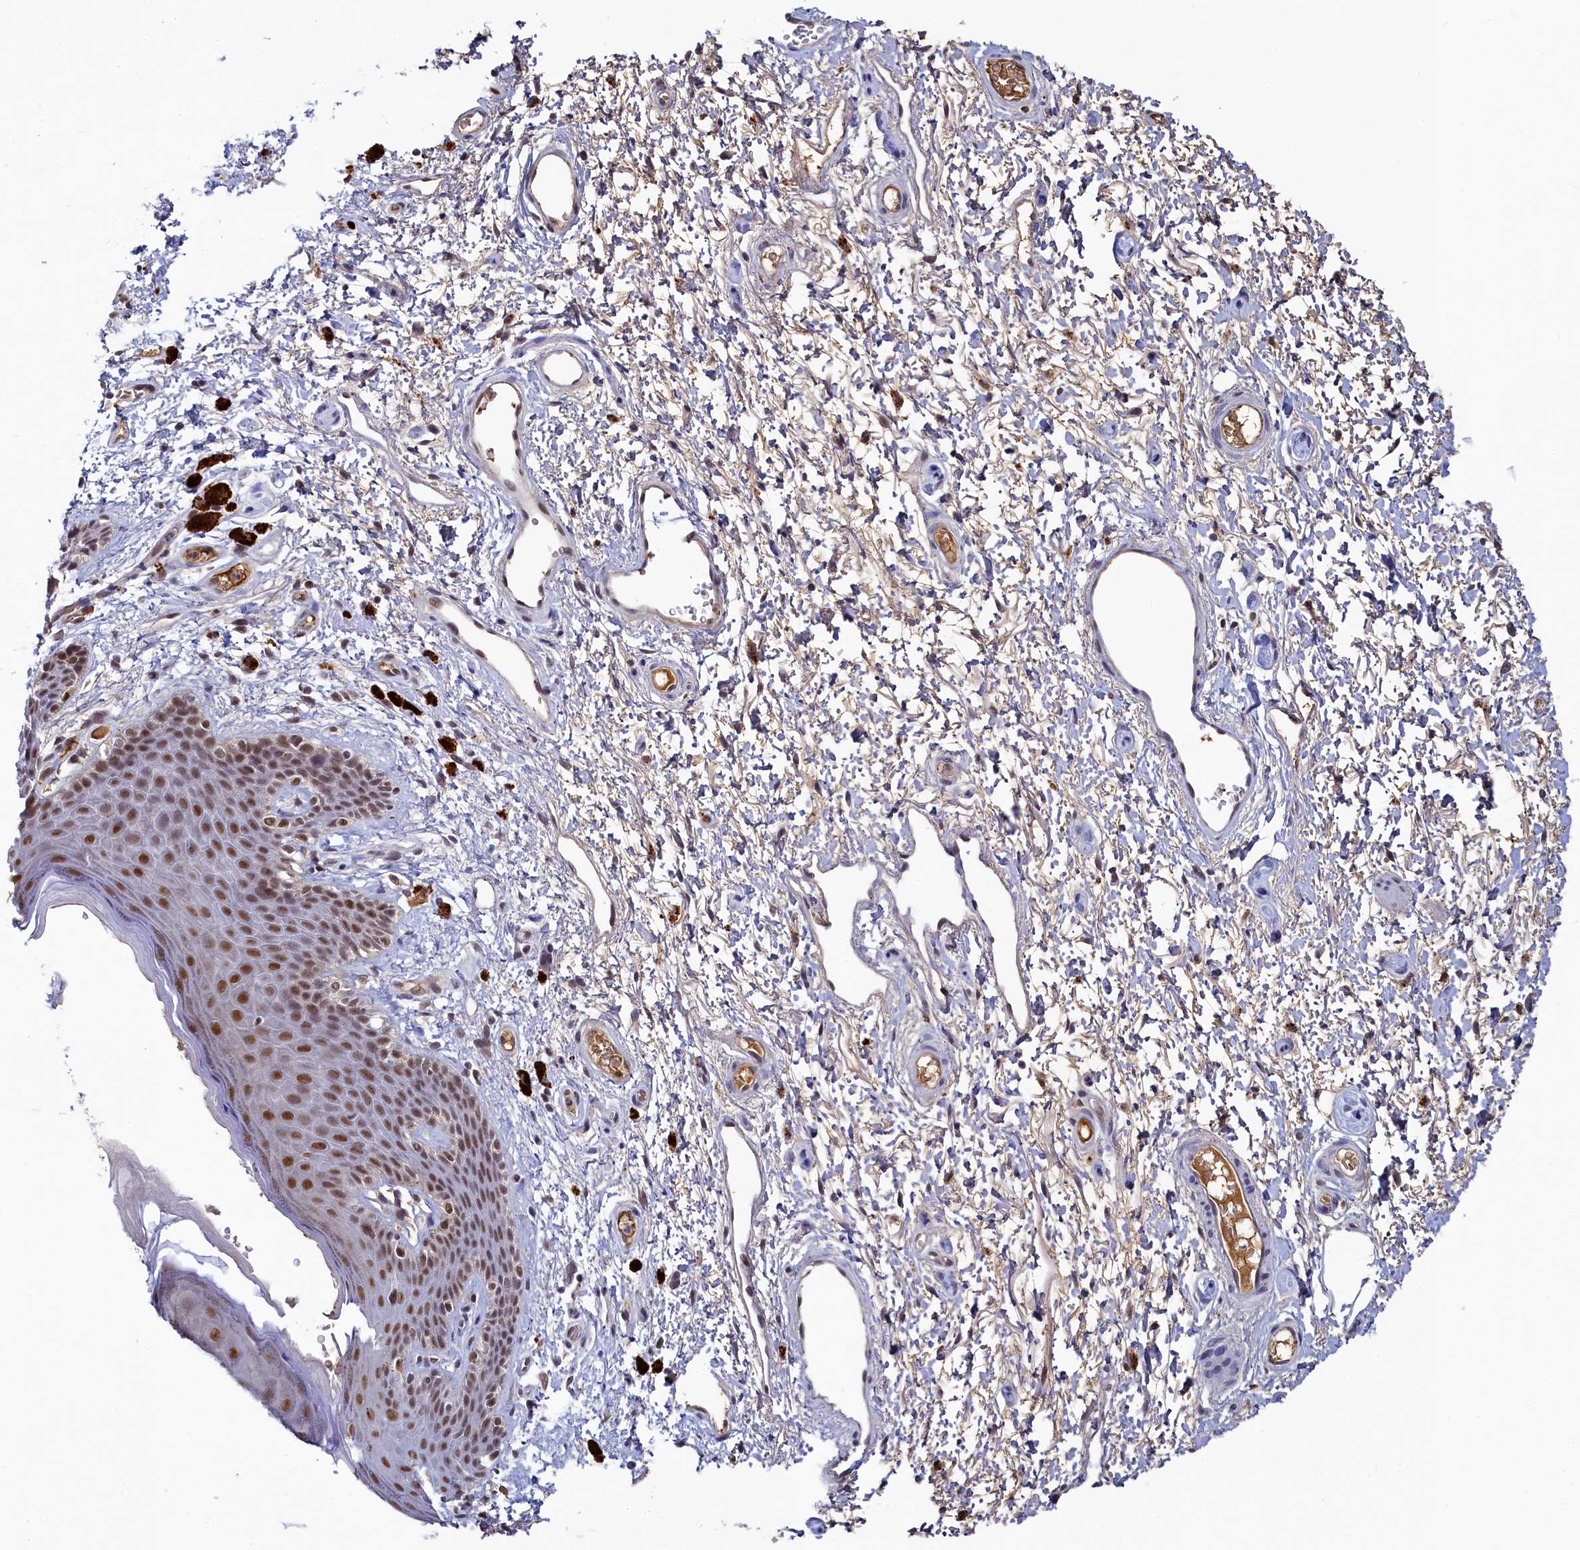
{"staining": {"intensity": "moderate", "quantity": ">75%", "location": "nuclear"}, "tissue": "skin", "cell_type": "Epidermal cells", "image_type": "normal", "snomed": [{"axis": "morphology", "description": "Normal tissue, NOS"}, {"axis": "topography", "description": "Anal"}], "caption": "This micrograph shows immunohistochemistry (IHC) staining of unremarkable skin, with medium moderate nuclear positivity in about >75% of epidermal cells.", "gene": "INTS14", "patient": {"sex": "female", "age": 46}}